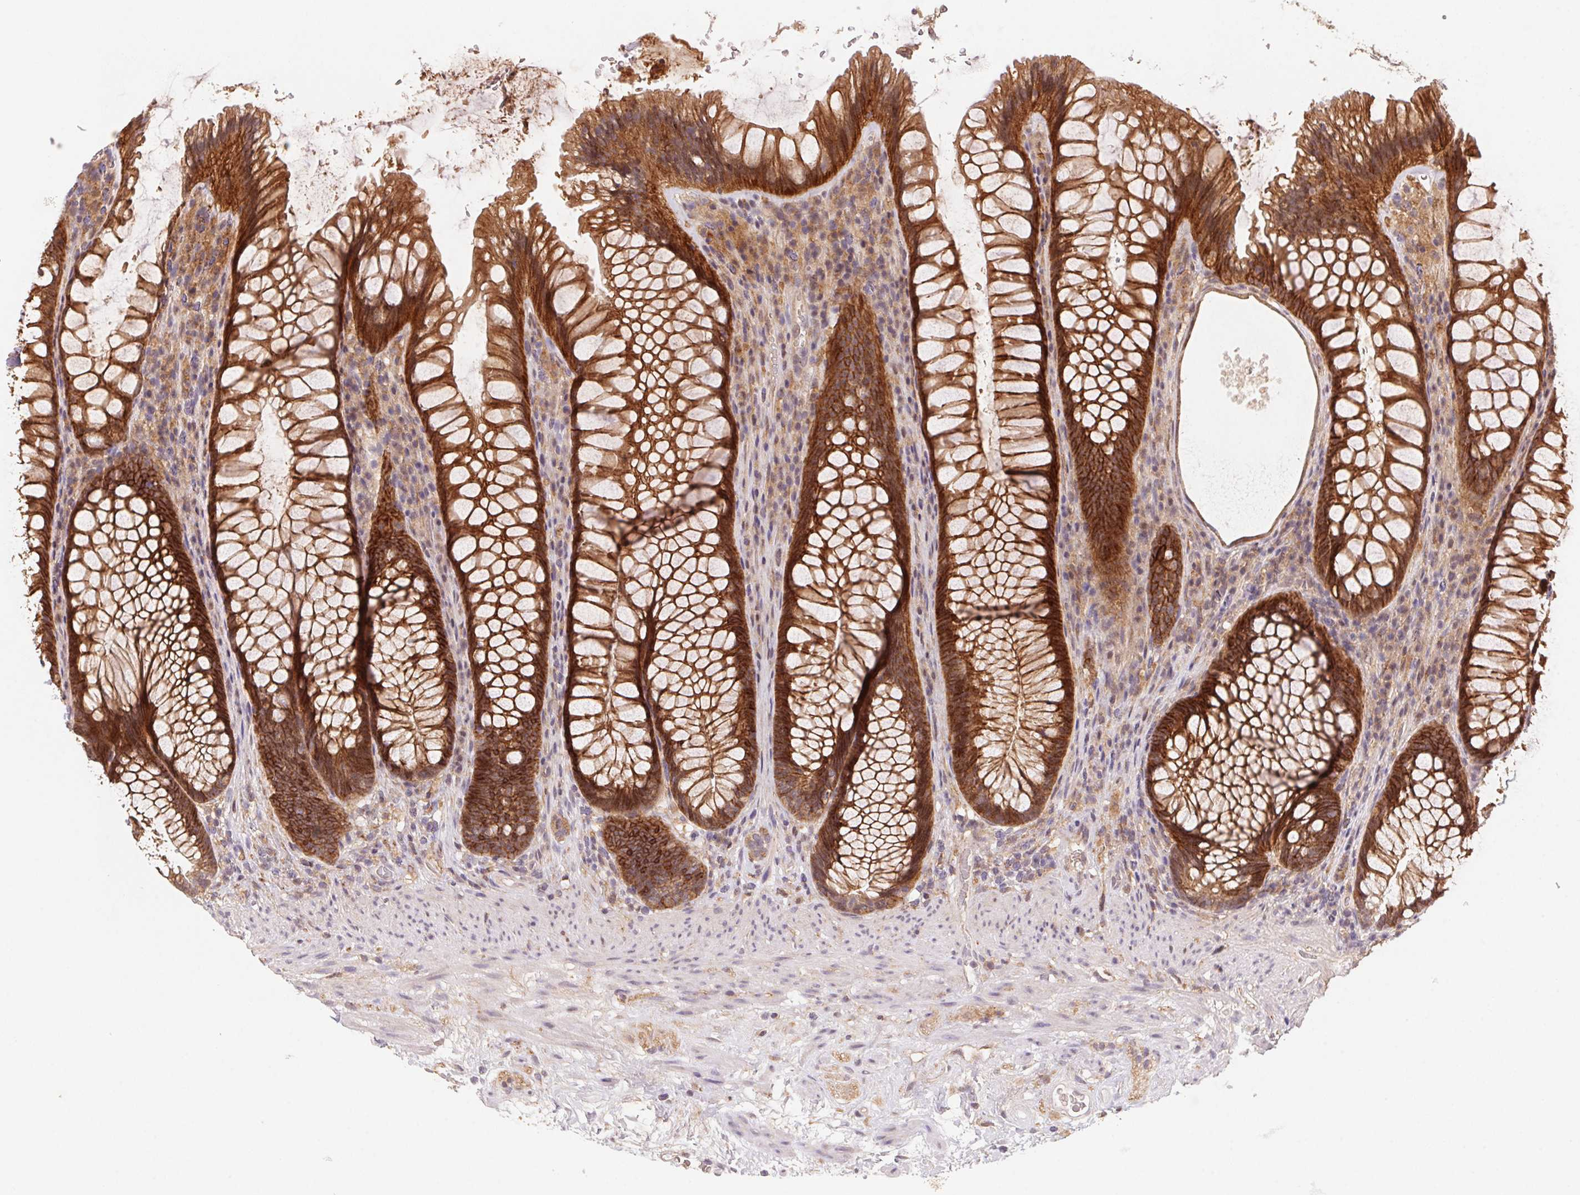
{"staining": {"intensity": "strong", "quantity": ">75%", "location": "cytoplasmic/membranous"}, "tissue": "rectum", "cell_type": "Glandular cells", "image_type": "normal", "snomed": [{"axis": "morphology", "description": "Normal tissue, NOS"}, {"axis": "topography", "description": "Smooth muscle"}, {"axis": "topography", "description": "Rectum"}], "caption": "This micrograph reveals IHC staining of normal rectum, with high strong cytoplasmic/membranous expression in approximately >75% of glandular cells.", "gene": "SLC52A2", "patient": {"sex": "male", "age": 53}}